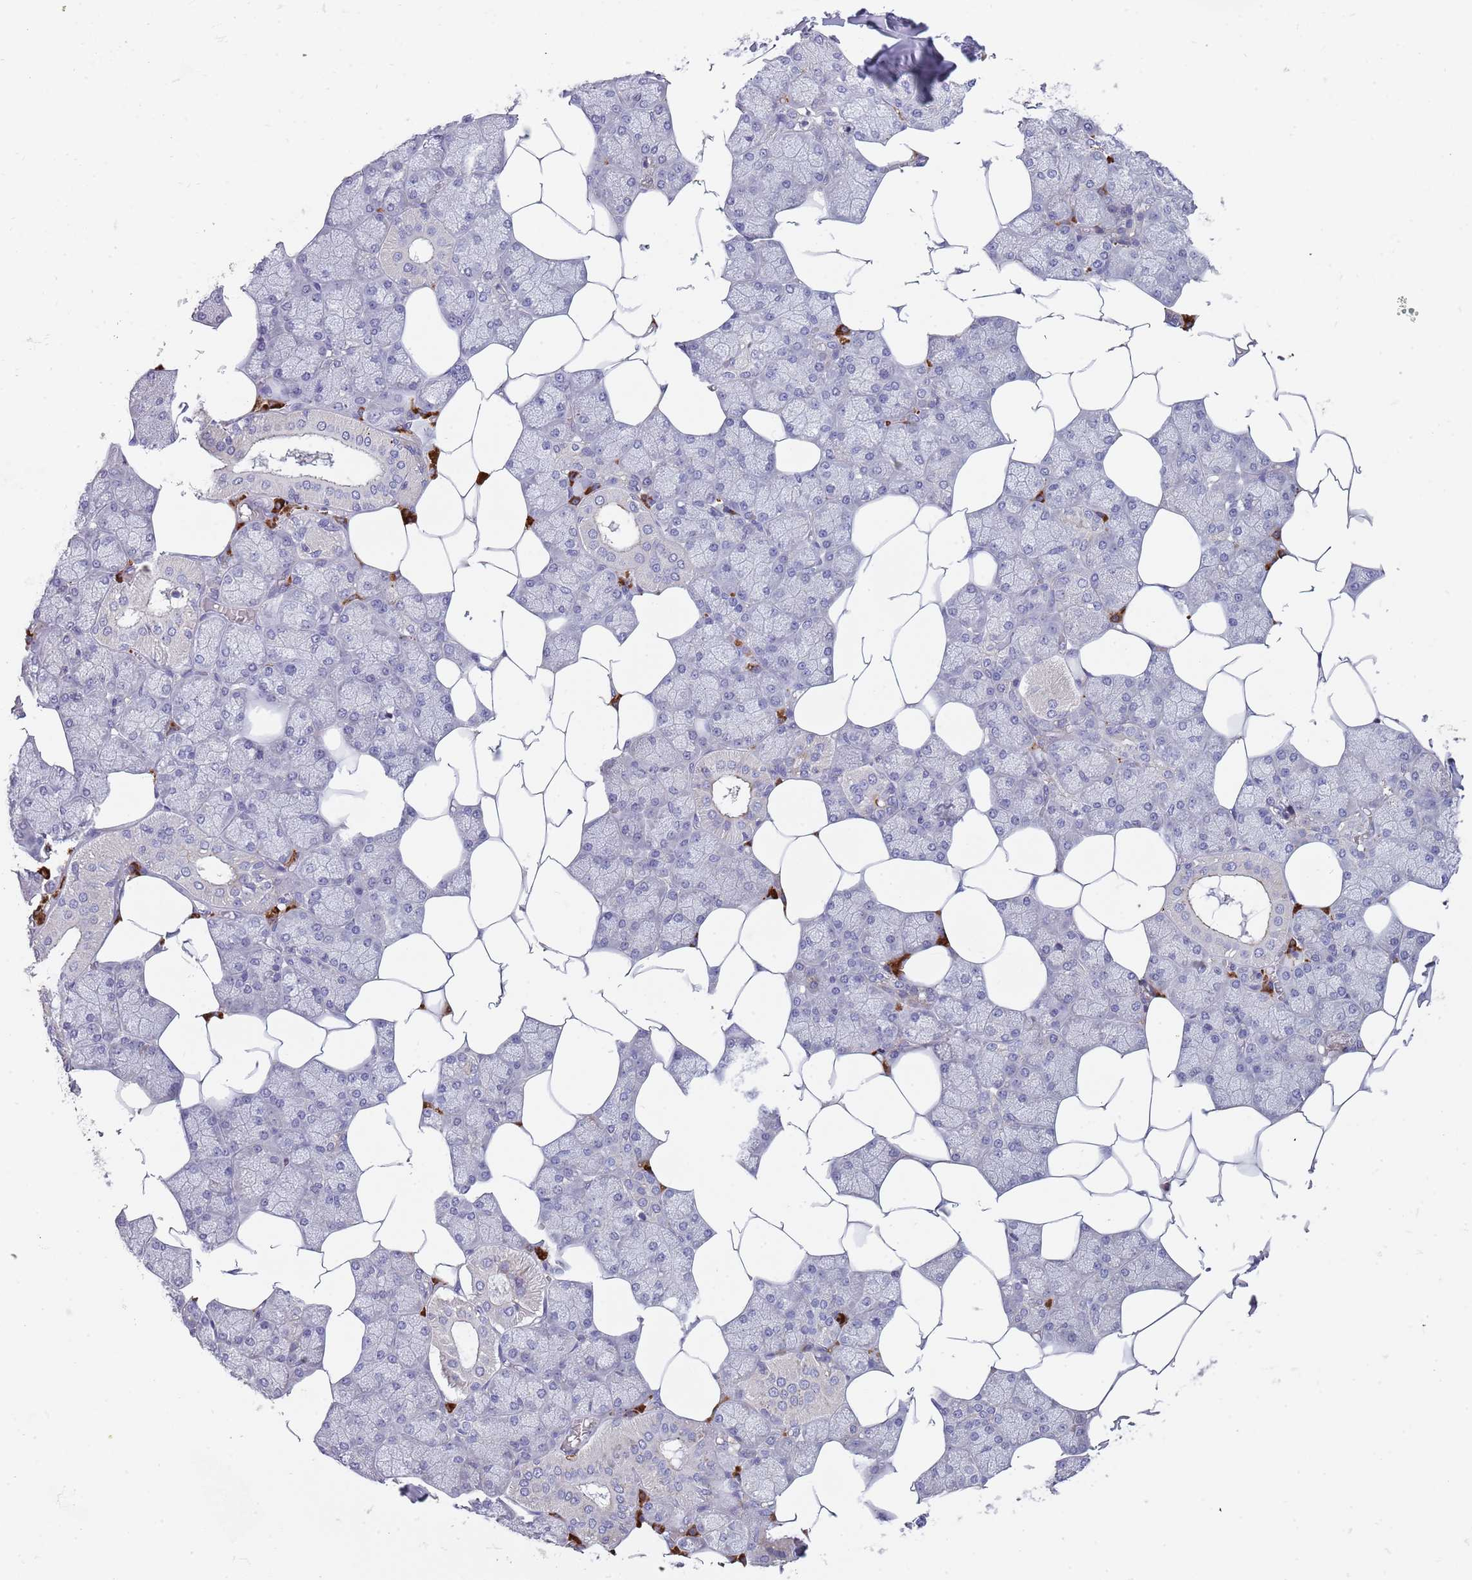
{"staining": {"intensity": "negative", "quantity": "none", "location": "none"}, "tissue": "salivary gland", "cell_type": "Glandular cells", "image_type": "normal", "snomed": [{"axis": "morphology", "description": "Normal tissue, NOS"}, {"axis": "topography", "description": "Salivary gland"}], "caption": "A high-resolution micrograph shows immunohistochemistry staining of unremarkable salivary gland, which reveals no significant expression in glandular cells.", "gene": "SUSD1", "patient": {"sex": "male", "age": 62}}